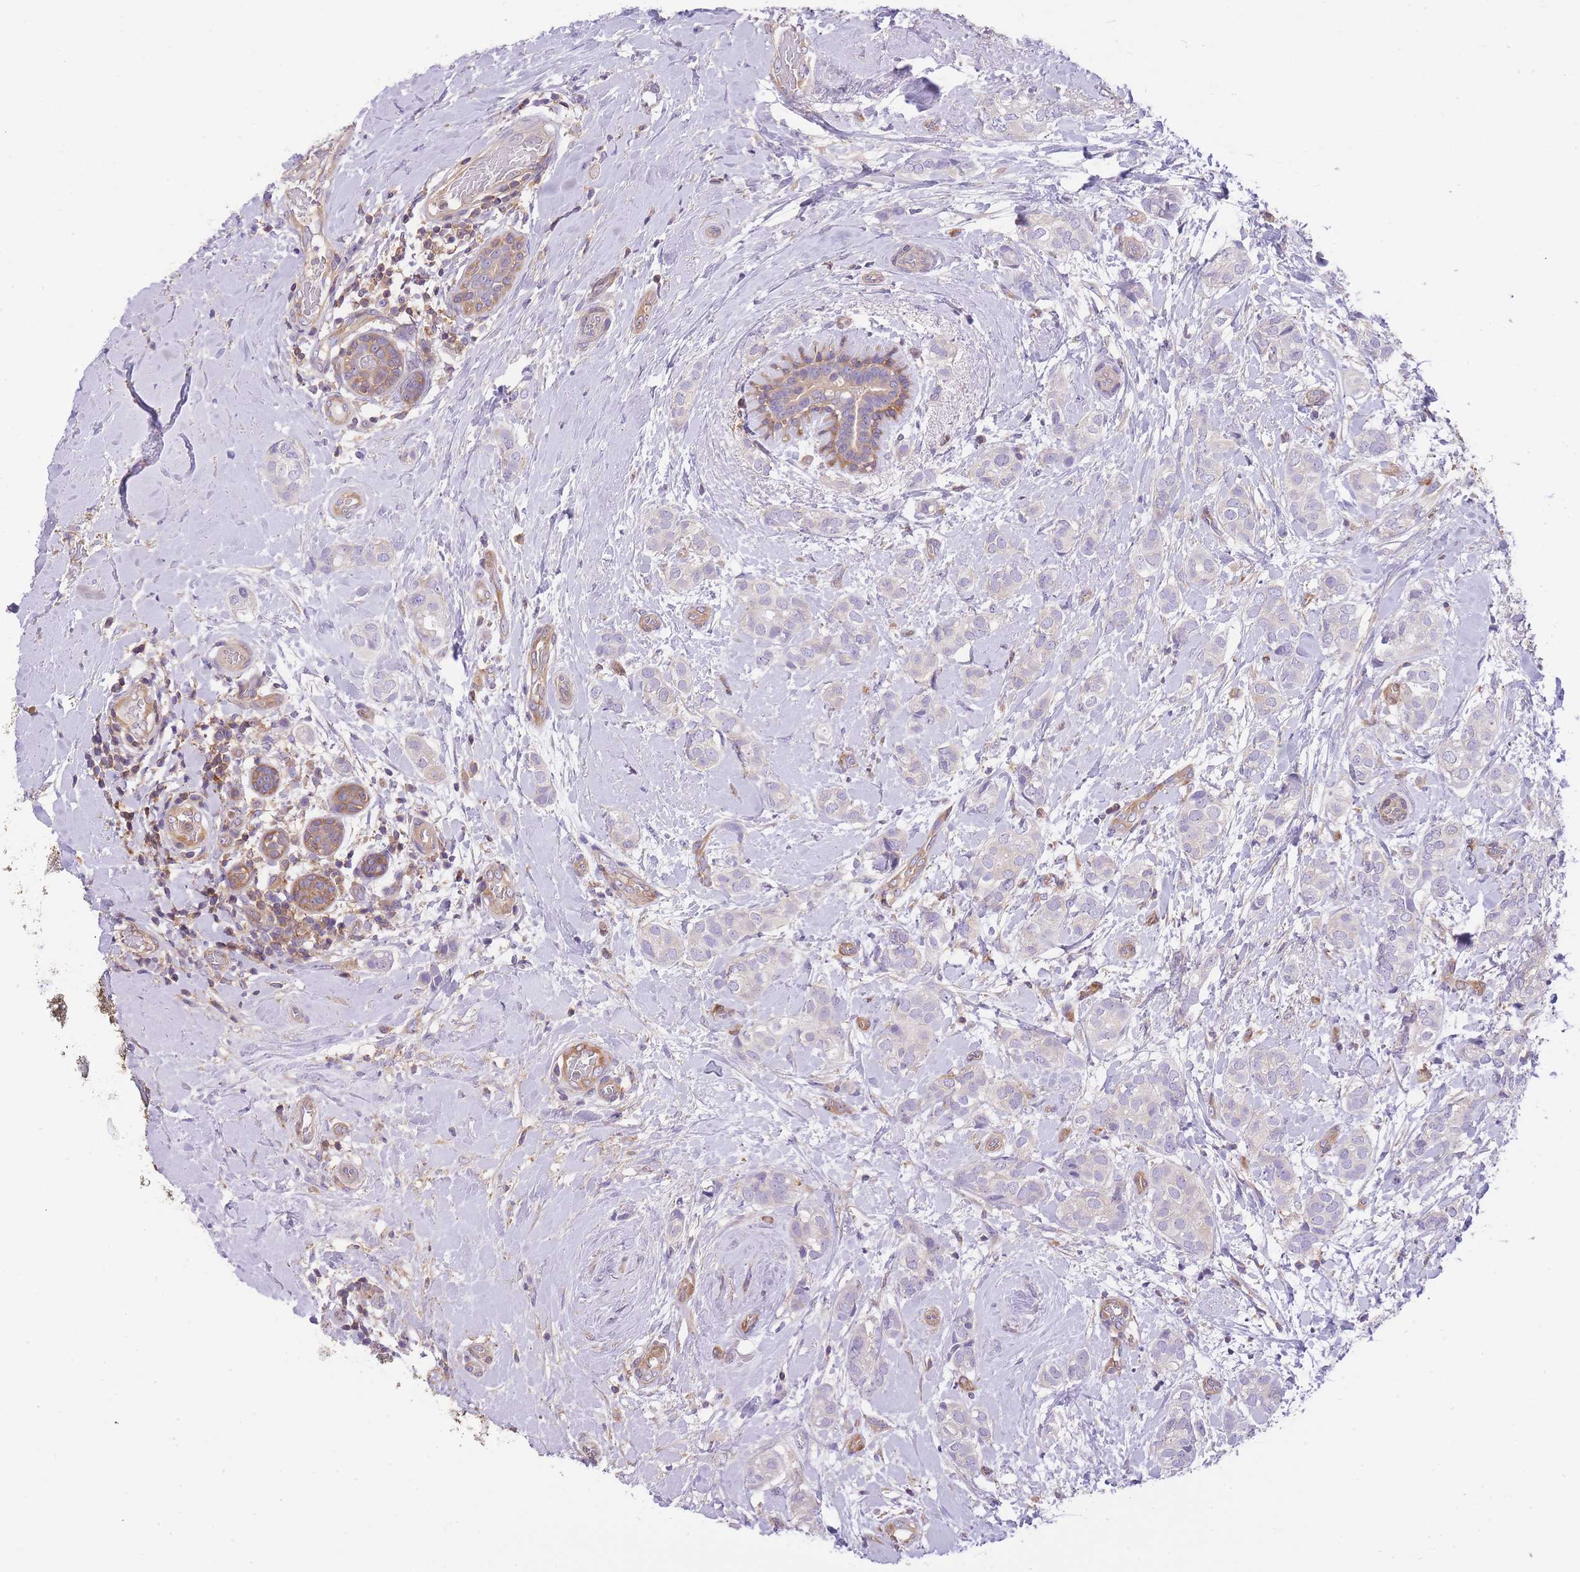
{"staining": {"intensity": "negative", "quantity": "none", "location": "none"}, "tissue": "breast cancer", "cell_type": "Tumor cells", "image_type": "cancer", "snomed": [{"axis": "morphology", "description": "Duct carcinoma"}, {"axis": "topography", "description": "Breast"}], "caption": "Immunohistochemistry image of human breast invasive ductal carcinoma stained for a protein (brown), which exhibits no expression in tumor cells. (DAB immunohistochemistry (IHC) with hematoxylin counter stain).", "gene": "PRKAR1A", "patient": {"sex": "female", "age": 73}}